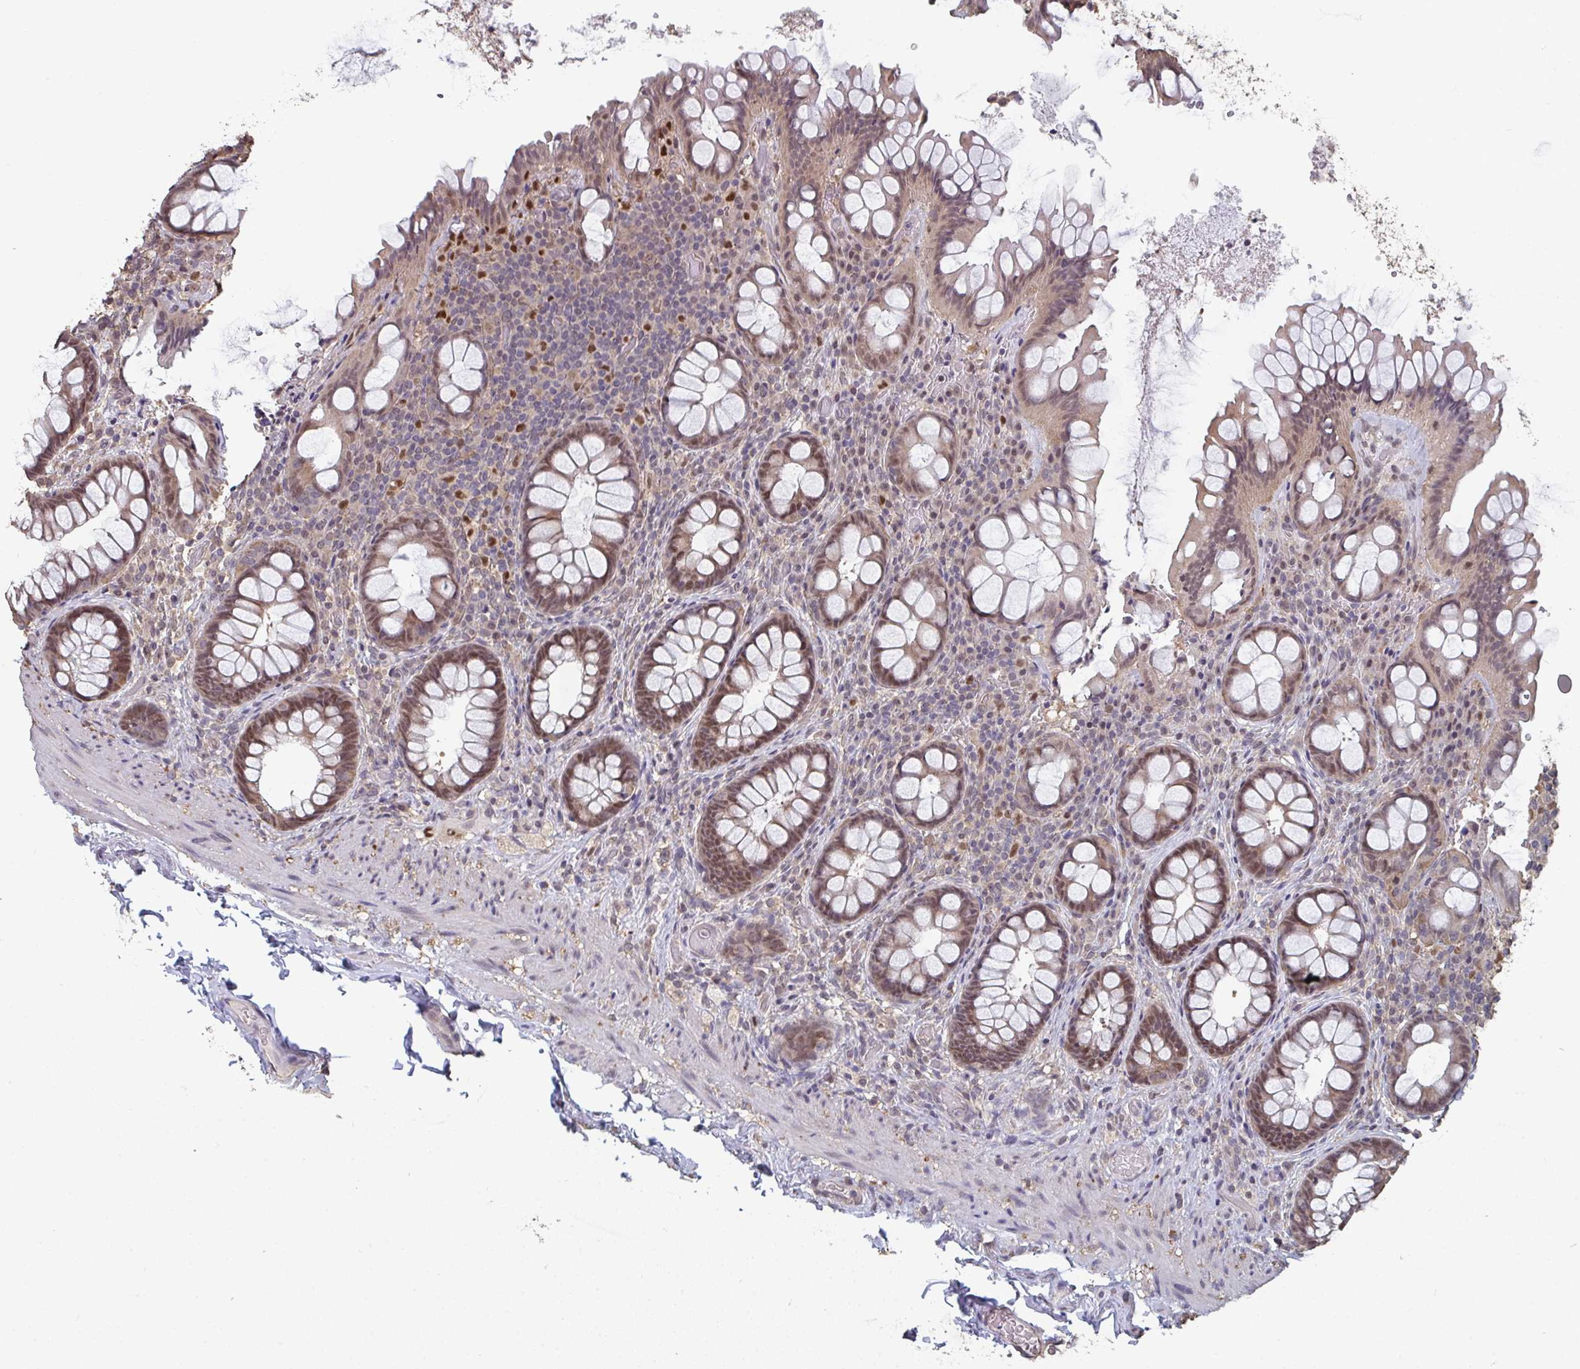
{"staining": {"intensity": "moderate", "quantity": ">75%", "location": "cytoplasmic/membranous,nuclear"}, "tissue": "rectum", "cell_type": "Glandular cells", "image_type": "normal", "snomed": [{"axis": "morphology", "description": "Normal tissue, NOS"}, {"axis": "topography", "description": "Rectum"}, {"axis": "topography", "description": "Peripheral nerve tissue"}], "caption": "Protein analysis of normal rectum displays moderate cytoplasmic/membranous,nuclear positivity in about >75% of glandular cells.", "gene": "LIX1", "patient": {"sex": "female", "age": 69}}